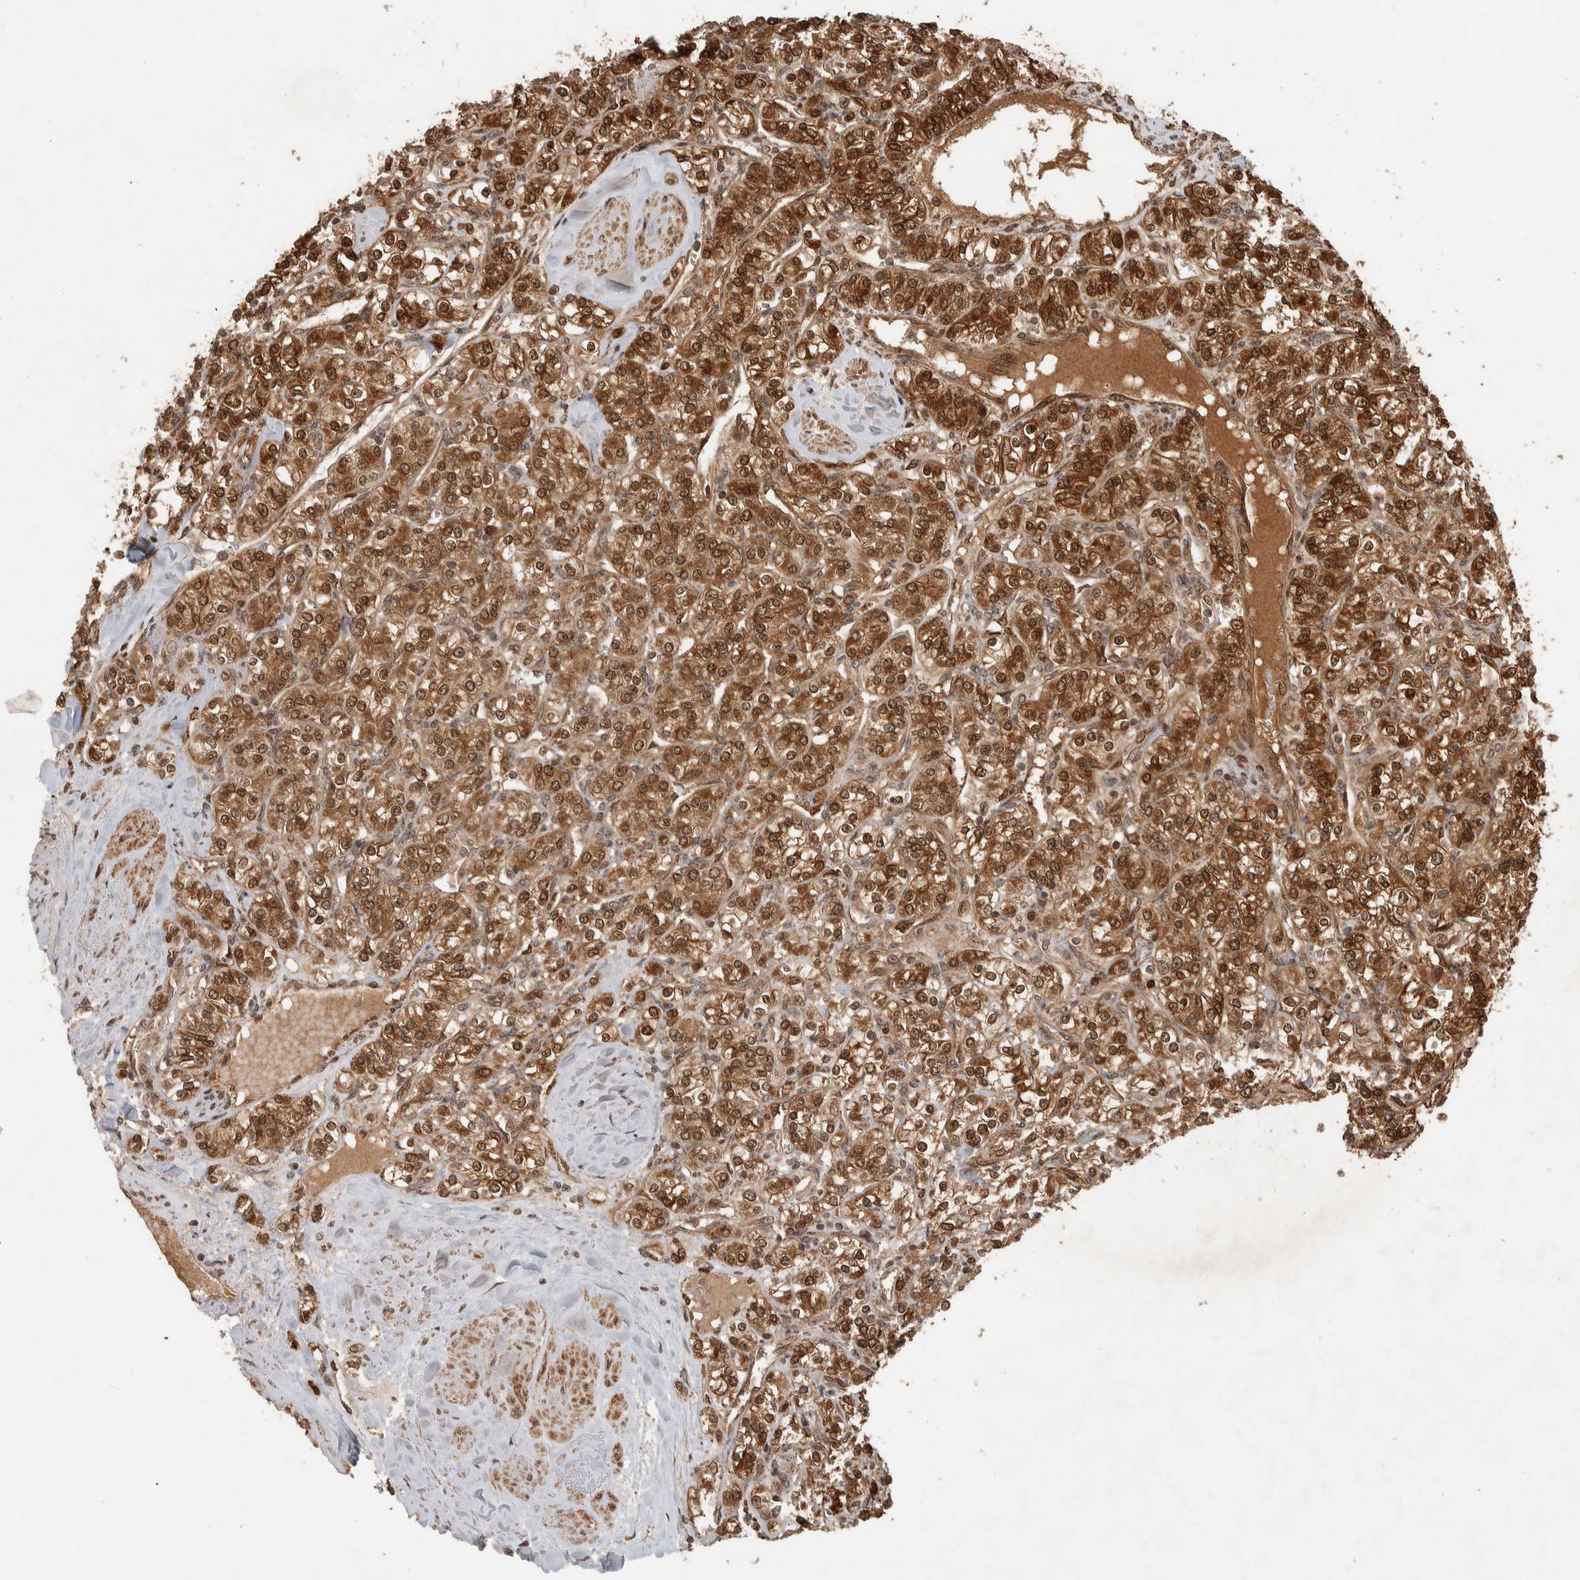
{"staining": {"intensity": "strong", "quantity": ">75%", "location": "cytoplasmic/membranous,nuclear"}, "tissue": "renal cancer", "cell_type": "Tumor cells", "image_type": "cancer", "snomed": [{"axis": "morphology", "description": "Adenocarcinoma, NOS"}, {"axis": "topography", "description": "Kidney"}], "caption": "Immunohistochemistry (DAB) staining of human renal cancer demonstrates strong cytoplasmic/membranous and nuclear protein staining in approximately >75% of tumor cells. (Brightfield microscopy of DAB IHC at high magnification).", "gene": "CNTROB", "patient": {"sex": "male", "age": 77}}